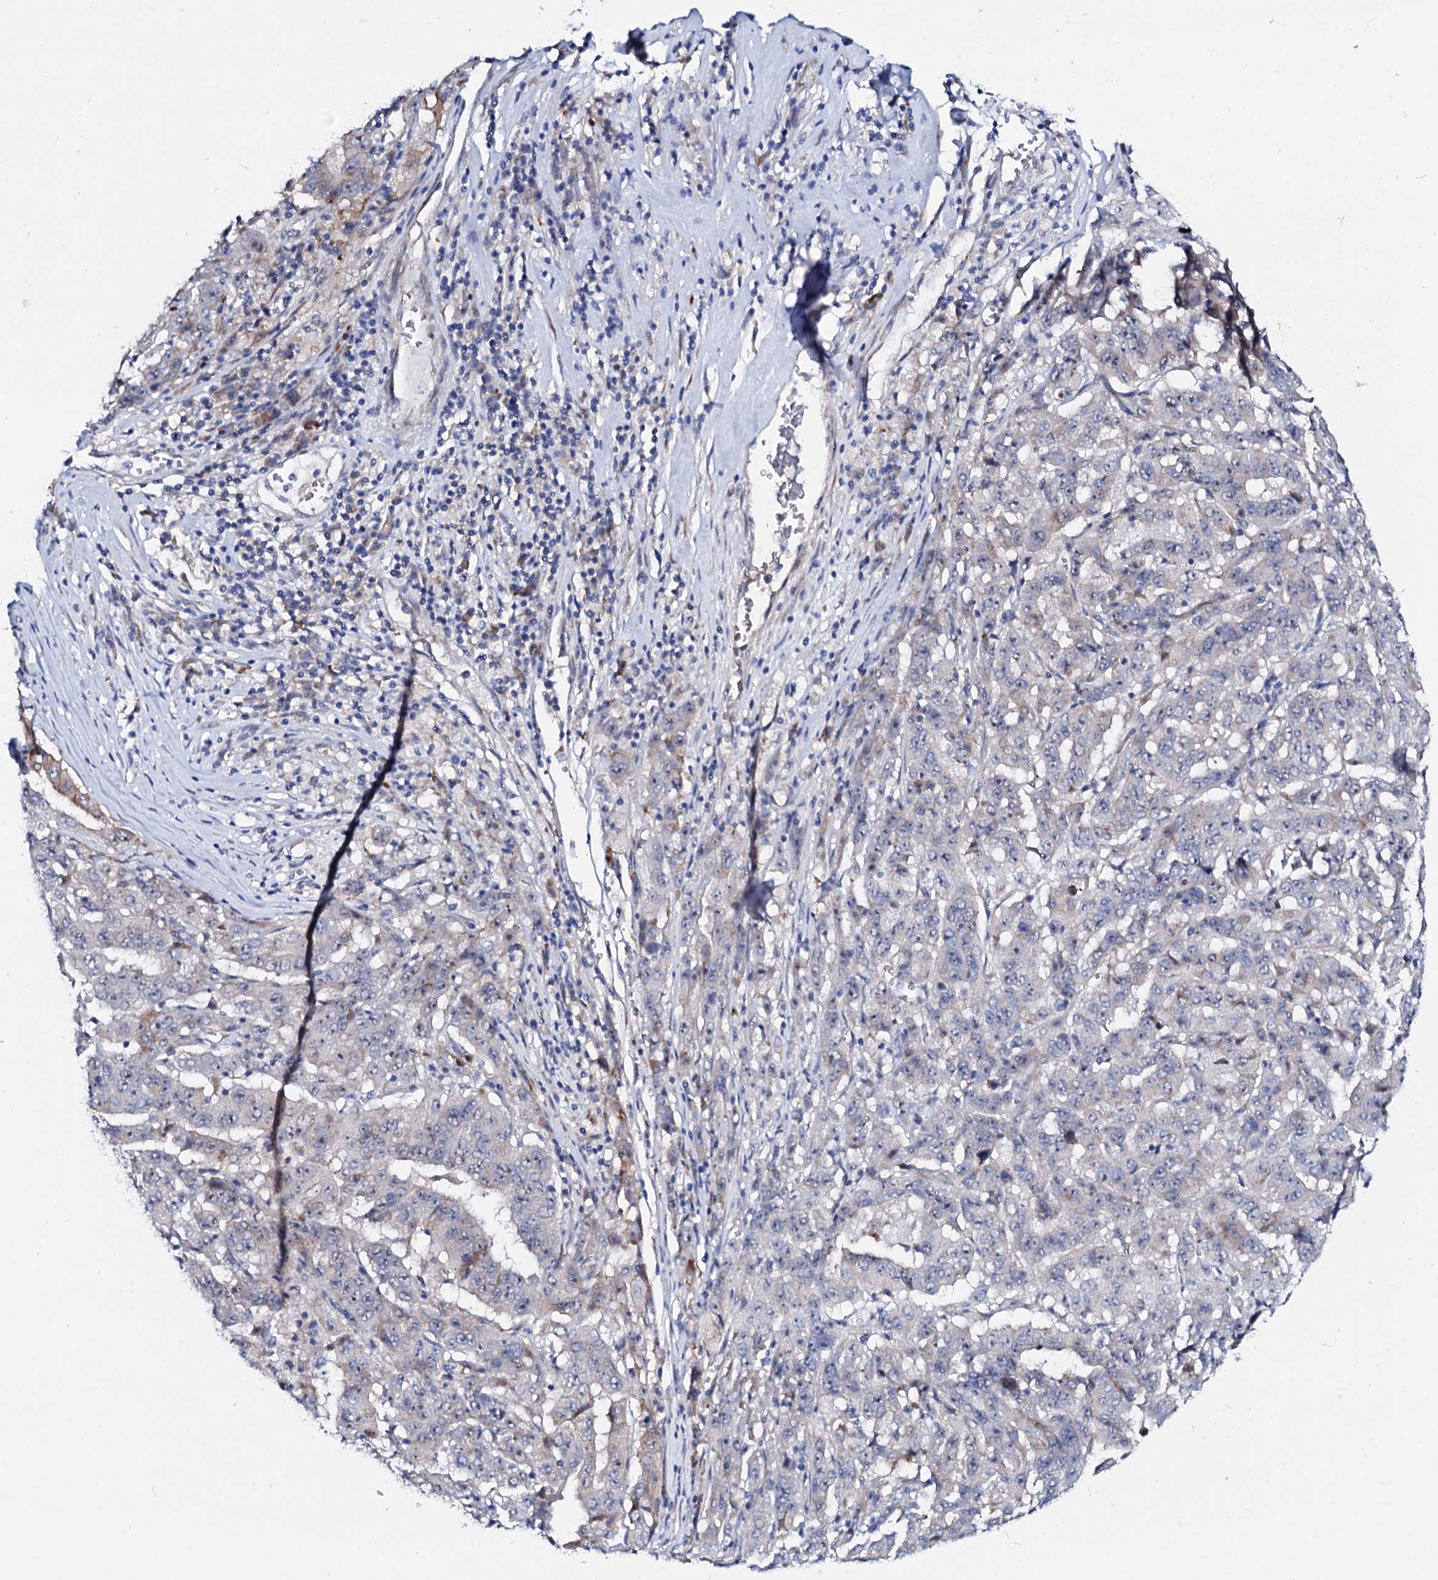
{"staining": {"intensity": "weak", "quantity": "<25%", "location": "cytoplasmic/membranous"}, "tissue": "pancreatic cancer", "cell_type": "Tumor cells", "image_type": "cancer", "snomed": [{"axis": "morphology", "description": "Adenocarcinoma, NOS"}, {"axis": "topography", "description": "Pancreas"}], "caption": "This image is of adenocarcinoma (pancreatic) stained with immunohistochemistry (IHC) to label a protein in brown with the nuclei are counter-stained blue. There is no expression in tumor cells. (Stains: DAB immunohistochemistry (IHC) with hematoxylin counter stain, Microscopy: brightfield microscopy at high magnification).", "gene": "BTBD16", "patient": {"sex": "male", "age": 63}}